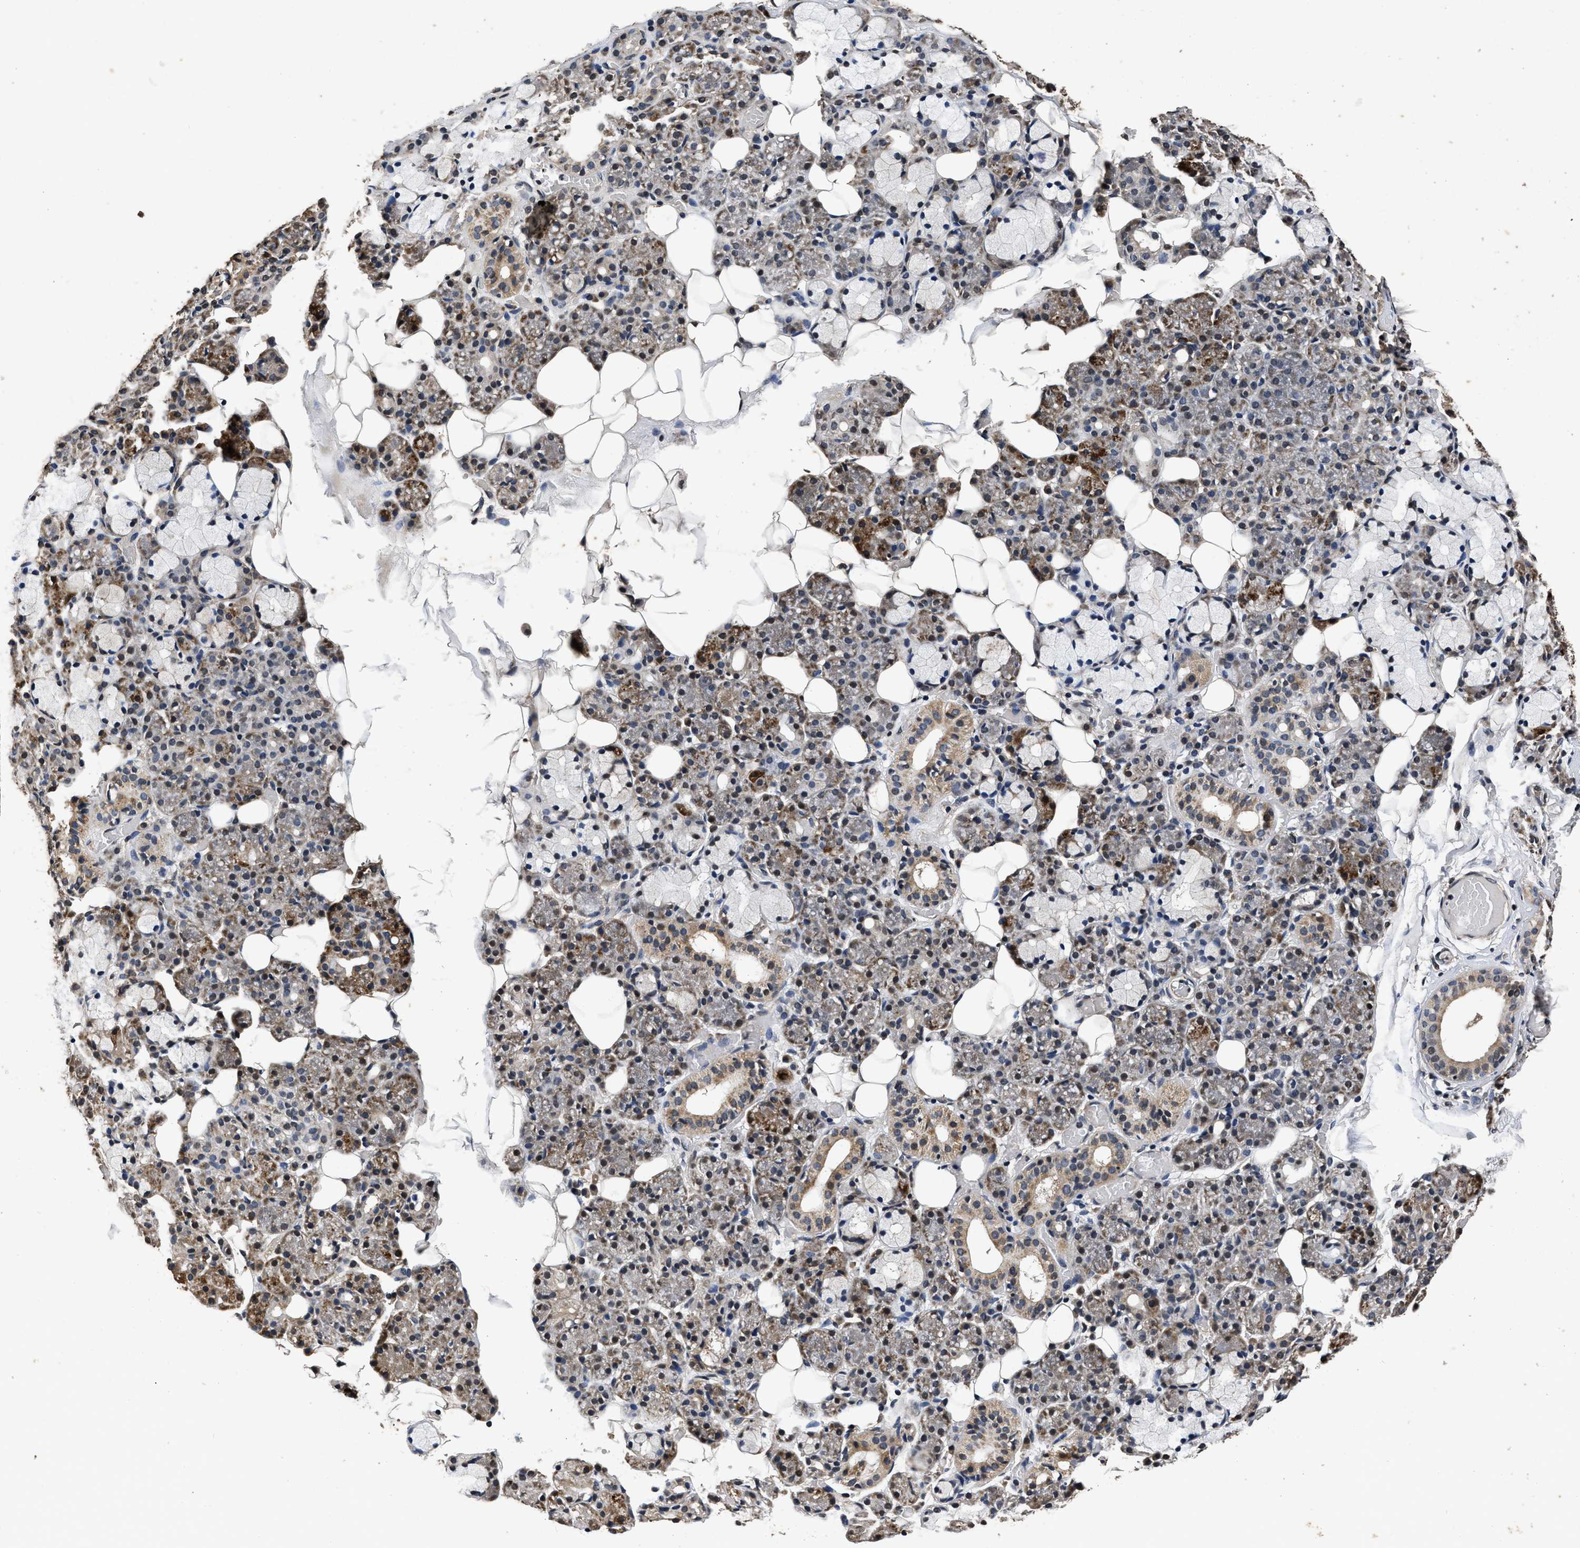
{"staining": {"intensity": "moderate", "quantity": "25%-75%", "location": "cytoplasmic/membranous,nuclear"}, "tissue": "salivary gland", "cell_type": "Glandular cells", "image_type": "normal", "snomed": [{"axis": "morphology", "description": "Normal tissue, NOS"}, {"axis": "topography", "description": "Salivary gland"}], "caption": "A brown stain shows moderate cytoplasmic/membranous,nuclear staining of a protein in glandular cells of benign human salivary gland.", "gene": "CSTF1", "patient": {"sex": "male", "age": 63}}